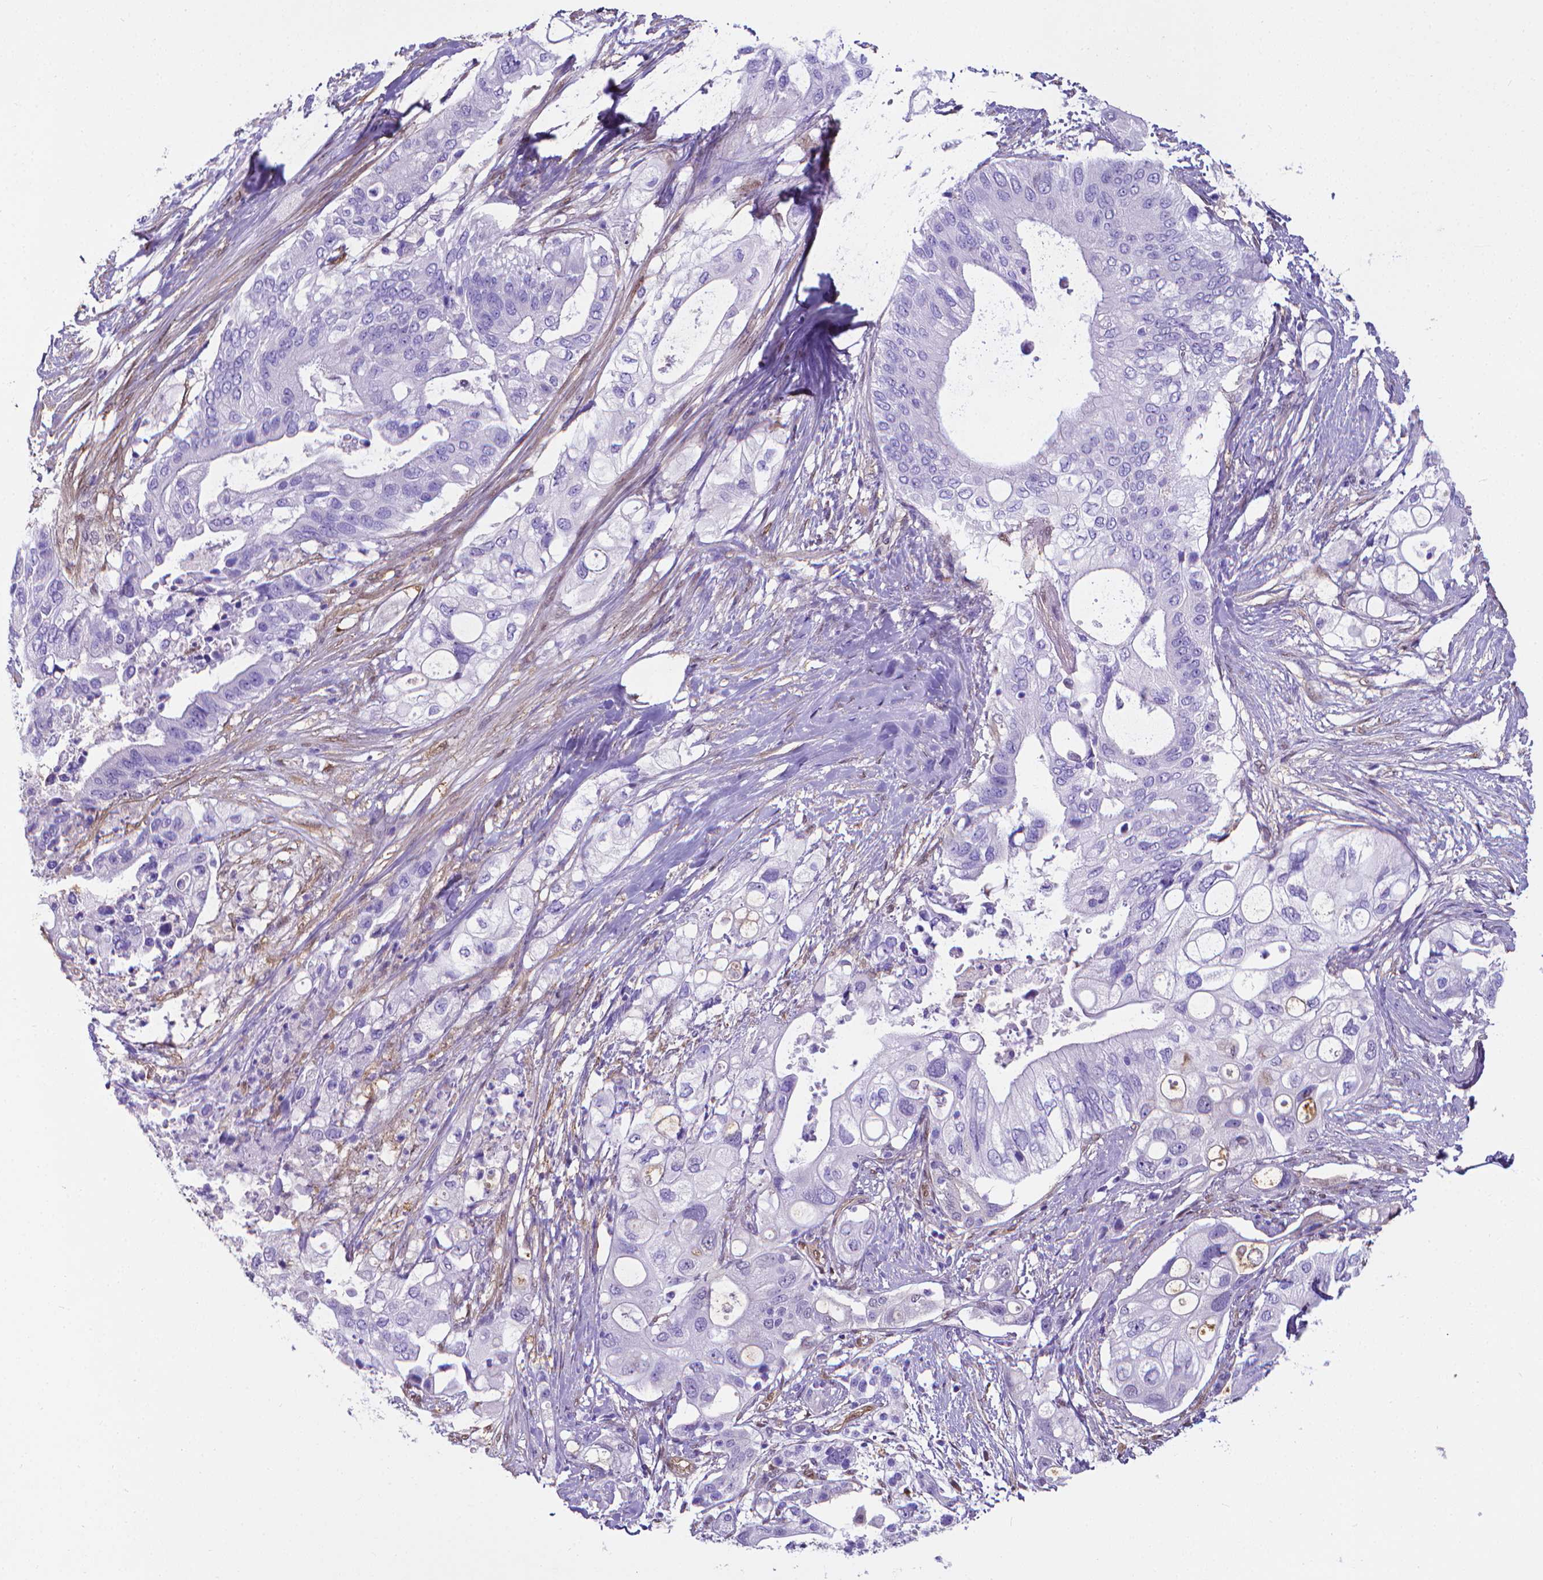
{"staining": {"intensity": "negative", "quantity": "none", "location": "none"}, "tissue": "pancreatic cancer", "cell_type": "Tumor cells", "image_type": "cancer", "snomed": [{"axis": "morphology", "description": "Adenocarcinoma, NOS"}, {"axis": "topography", "description": "Pancreas"}], "caption": "A high-resolution photomicrograph shows immunohistochemistry staining of pancreatic cancer, which demonstrates no significant positivity in tumor cells. The staining was performed using DAB (3,3'-diaminobenzidine) to visualize the protein expression in brown, while the nuclei were stained in blue with hematoxylin (Magnification: 20x).", "gene": "CLIC4", "patient": {"sex": "female", "age": 72}}